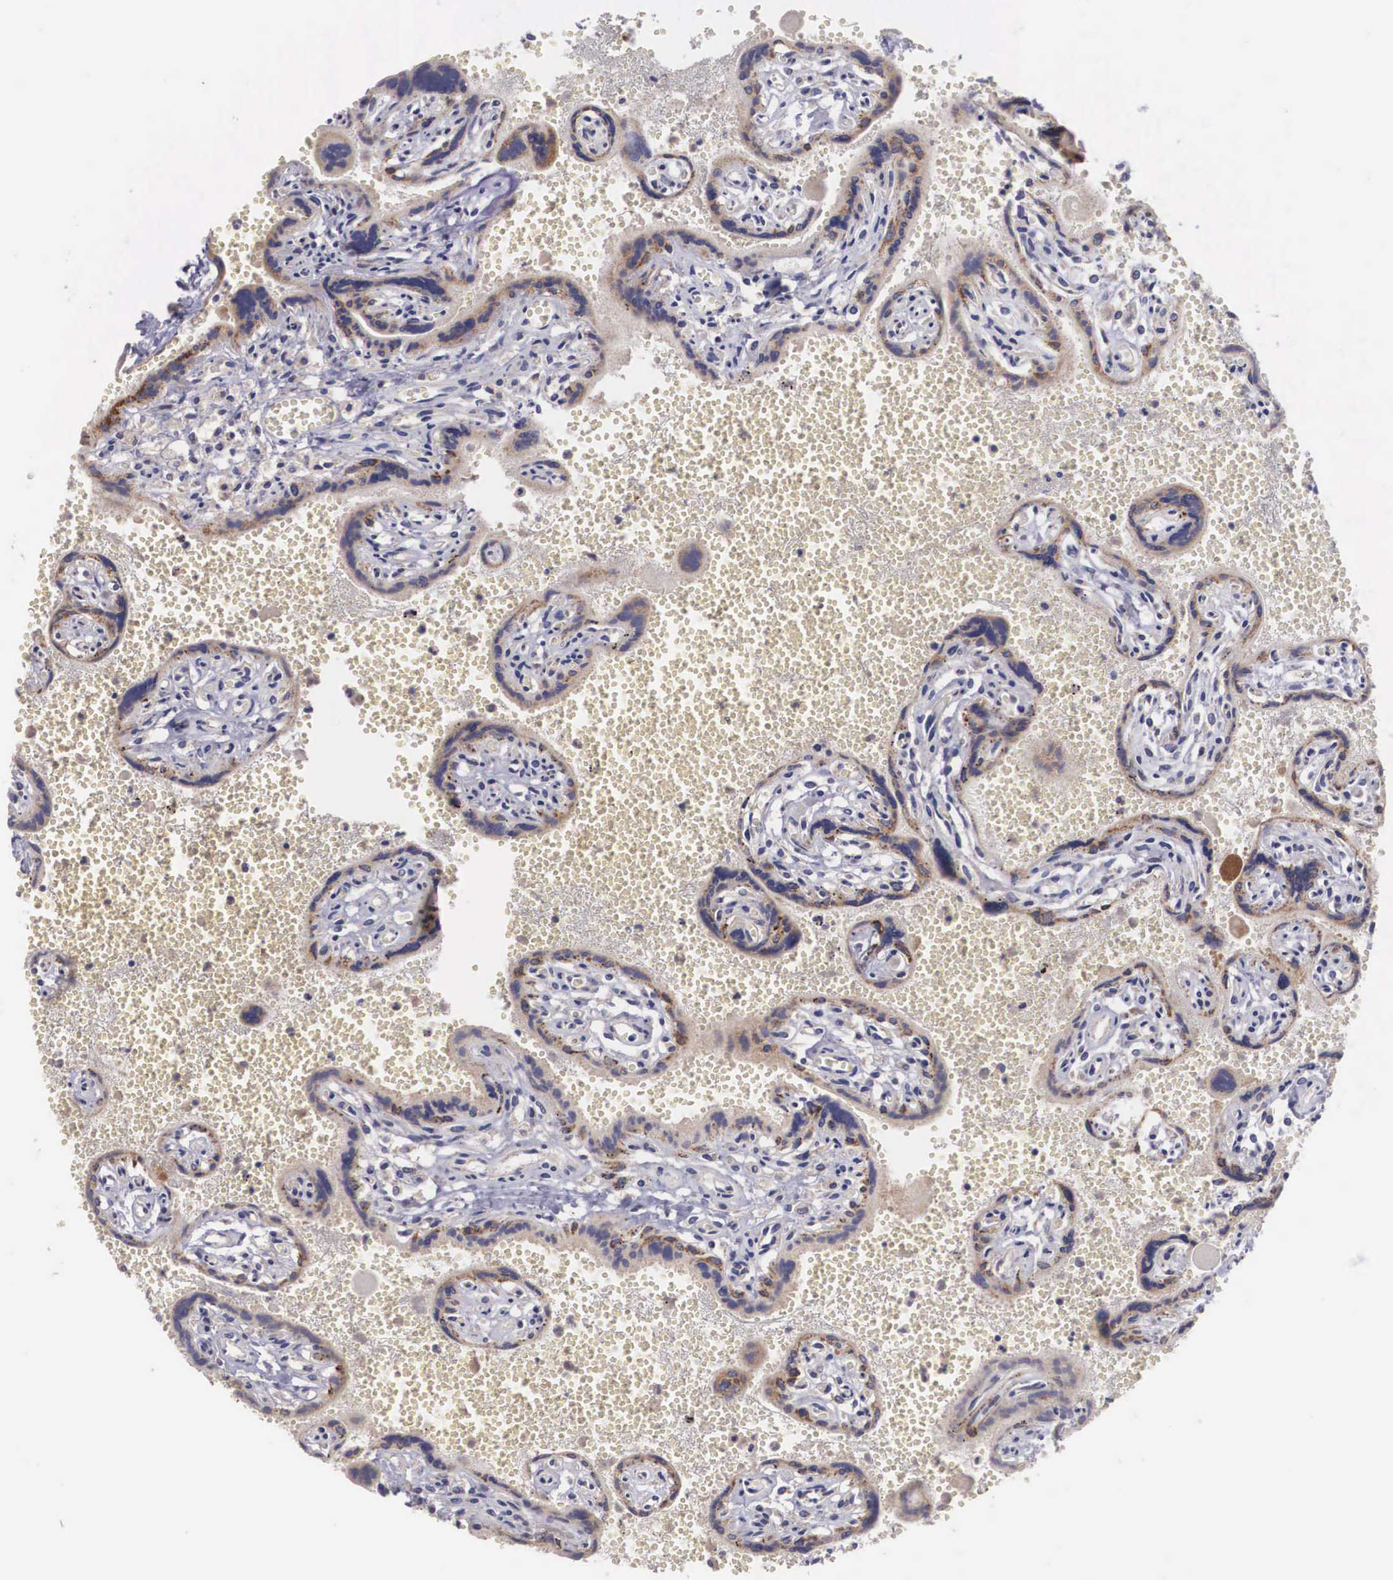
{"staining": {"intensity": "moderate", "quantity": ">75%", "location": "cytoplasmic/membranous"}, "tissue": "placenta", "cell_type": "Decidual cells", "image_type": "normal", "snomed": [{"axis": "morphology", "description": "Normal tissue, NOS"}, {"axis": "topography", "description": "Placenta"}], "caption": "An image of placenta stained for a protein exhibits moderate cytoplasmic/membranous brown staining in decidual cells.", "gene": "NREP", "patient": {"sex": "female", "age": 40}}